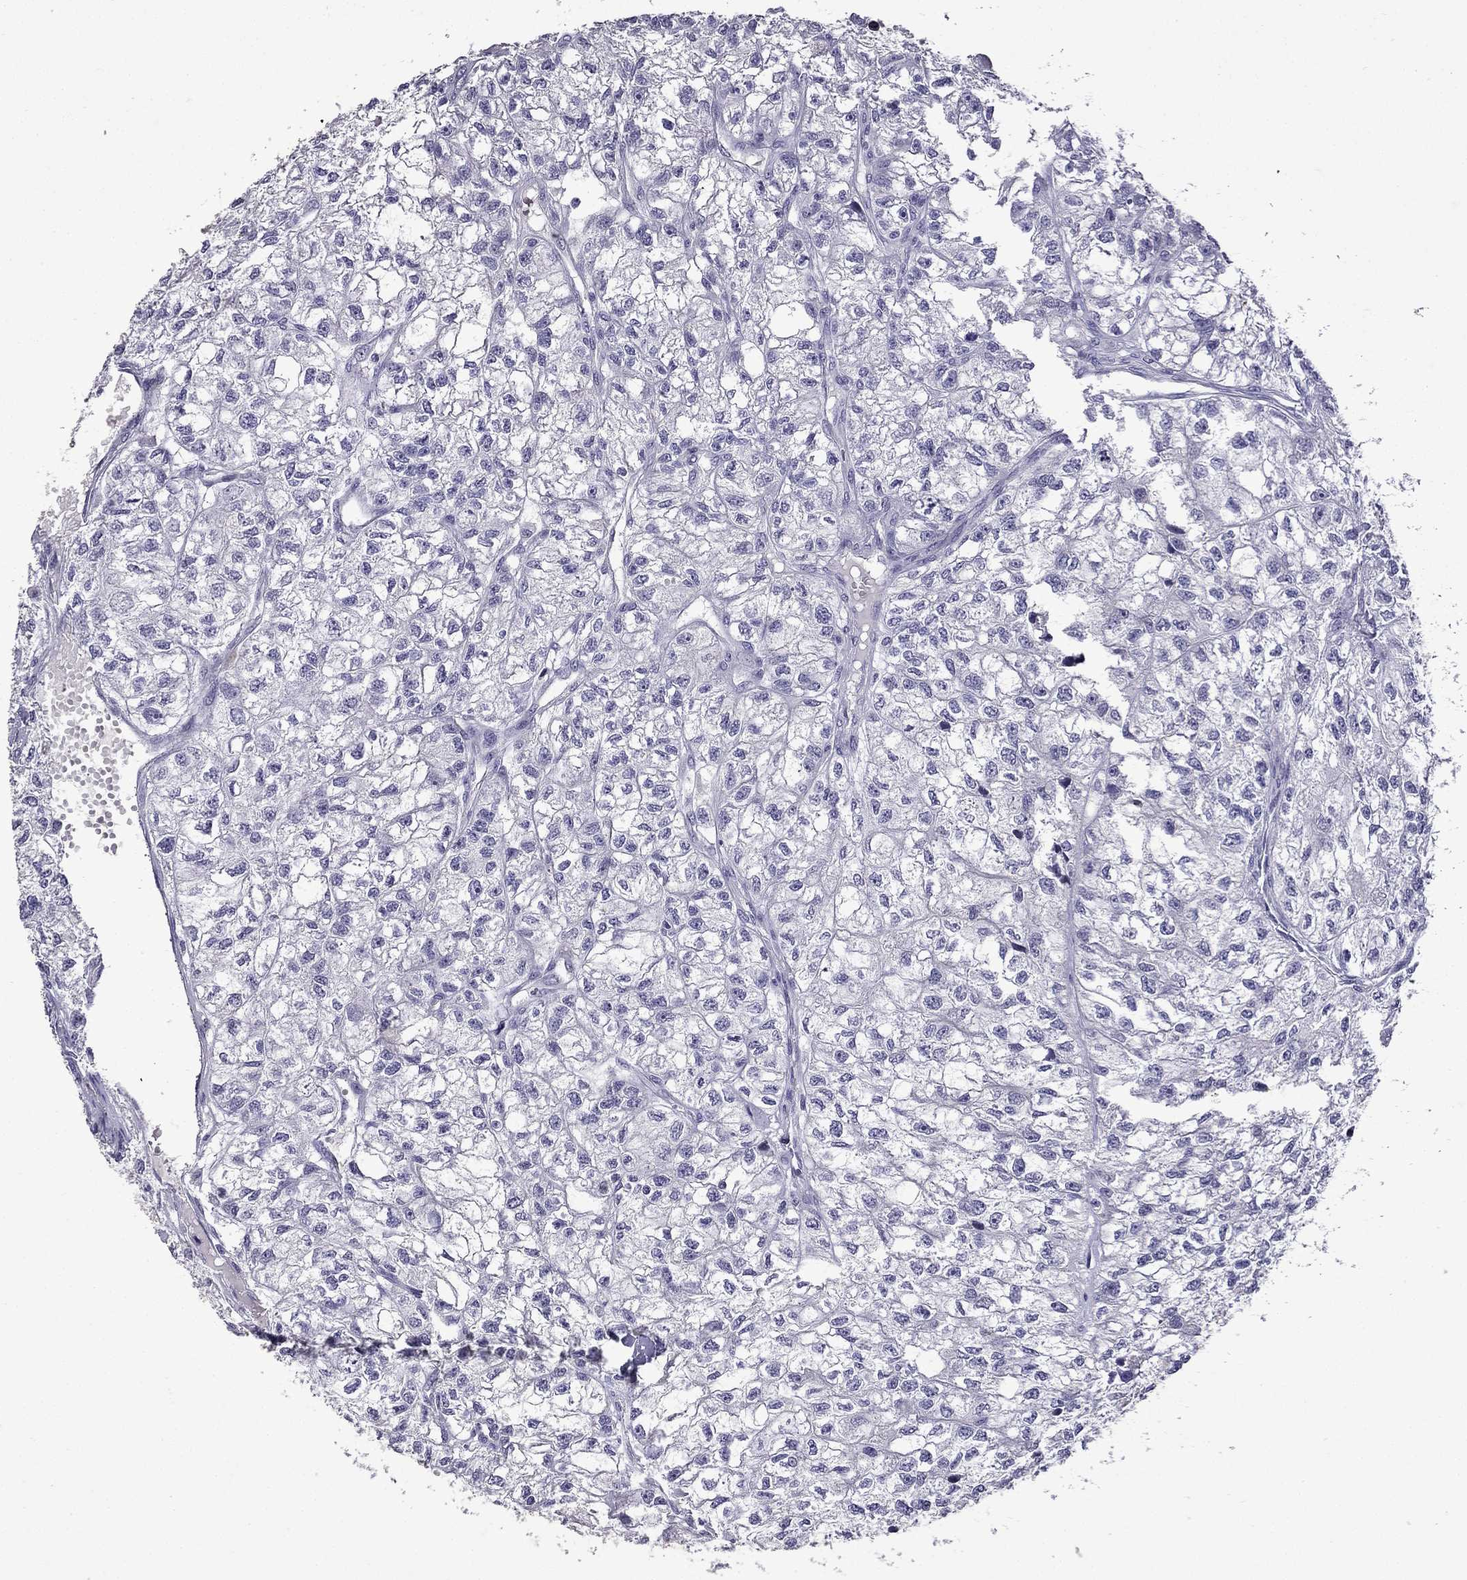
{"staining": {"intensity": "negative", "quantity": "none", "location": "none"}, "tissue": "renal cancer", "cell_type": "Tumor cells", "image_type": "cancer", "snomed": [{"axis": "morphology", "description": "Adenocarcinoma, NOS"}, {"axis": "topography", "description": "Kidney"}], "caption": "The immunohistochemistry photomicrograph has no significant positivity in tumor cells of renal cancer tissue.", "gene": "TTN", "patient": {"sex": "male", "age": 56}}